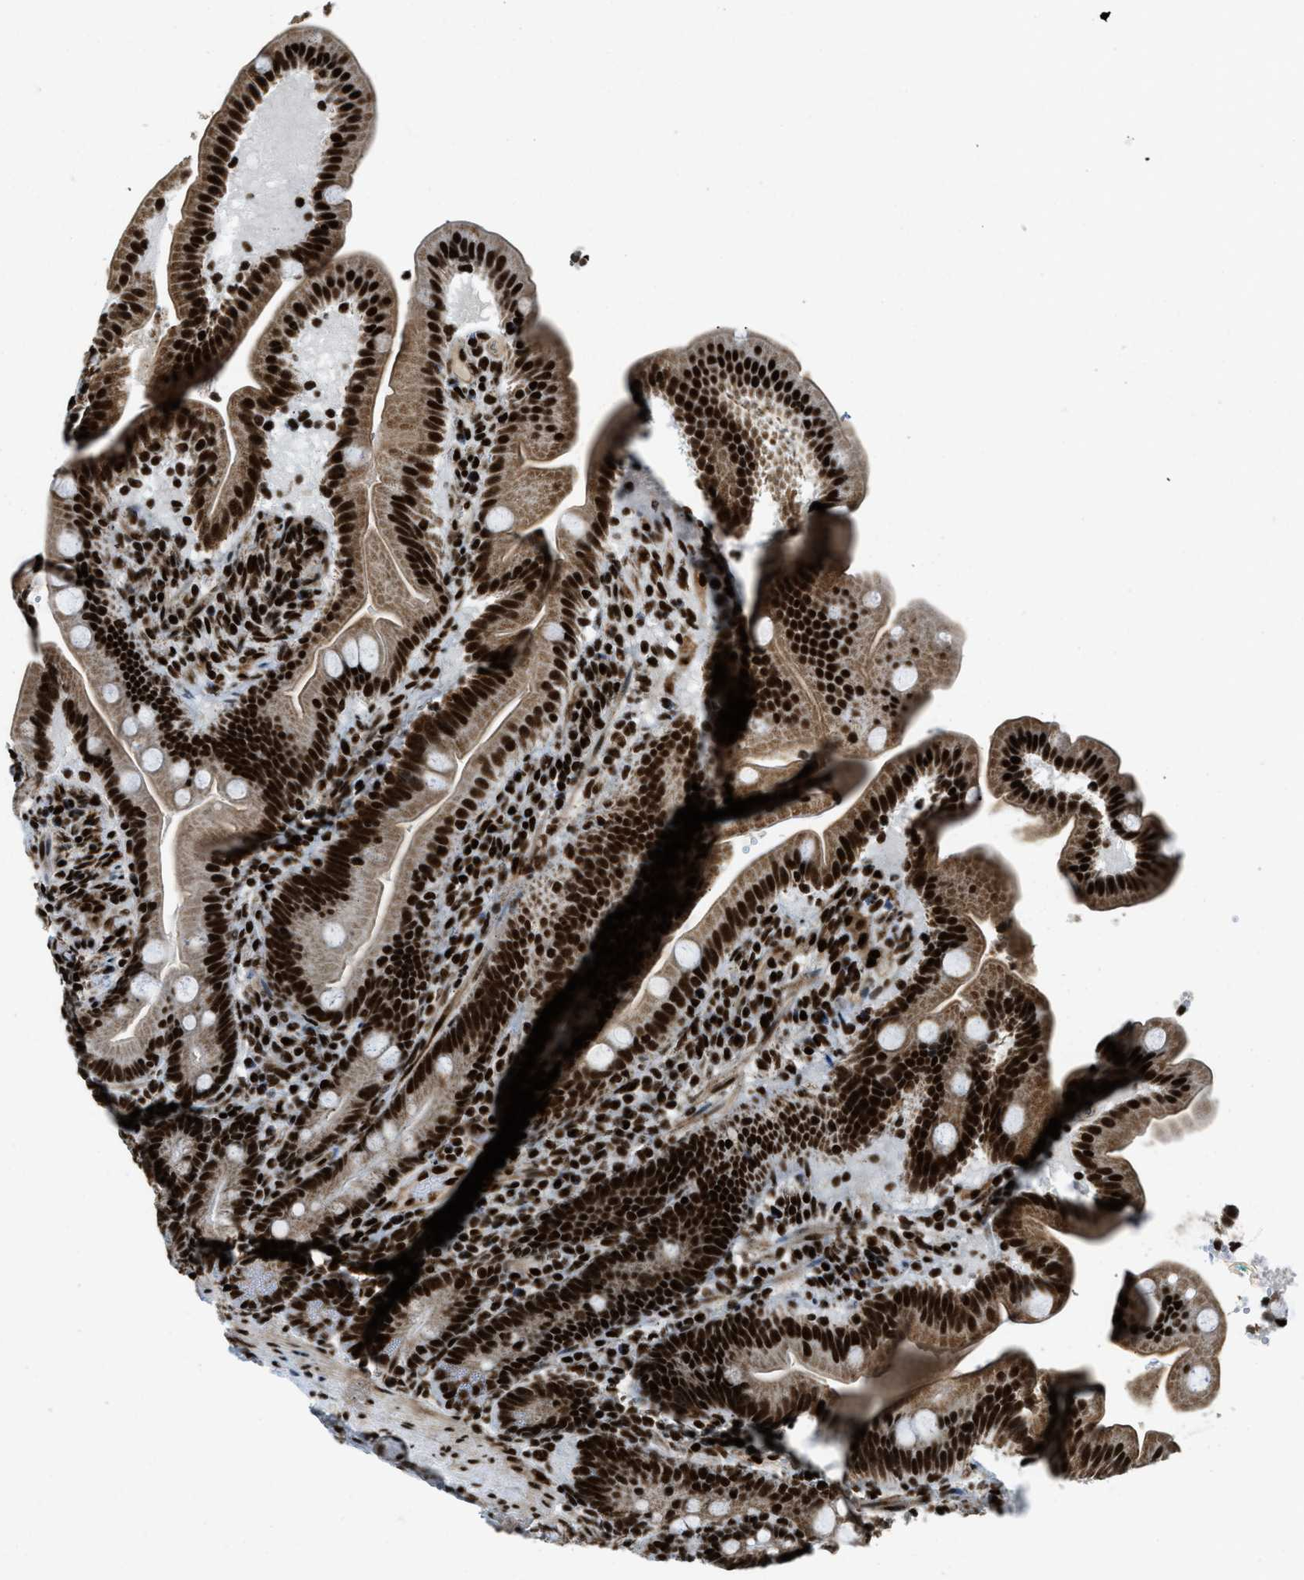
{"staining": {"intensity": "strong", "quantity": ">75%", "location": "nuclear"}, "tissue": "duodenum", "cell_type": "Glandular cells", "image_type": "normal", "snomed": [{"axis": "morphology", "description": "Normal tissue, NOS"}, {"axis": "topography", "description": "Duodenum"}], "caption": "Unremarkable duodenum was stained to show a protein in brown. There is high levels of strong nuclear positivity in approximately >75% of glandular cells. (DAB IHC, brown staining for protein, blue staining for nuclei).", "gene": "GABPB1", "patient": {"sex": "male", "age": 54}}